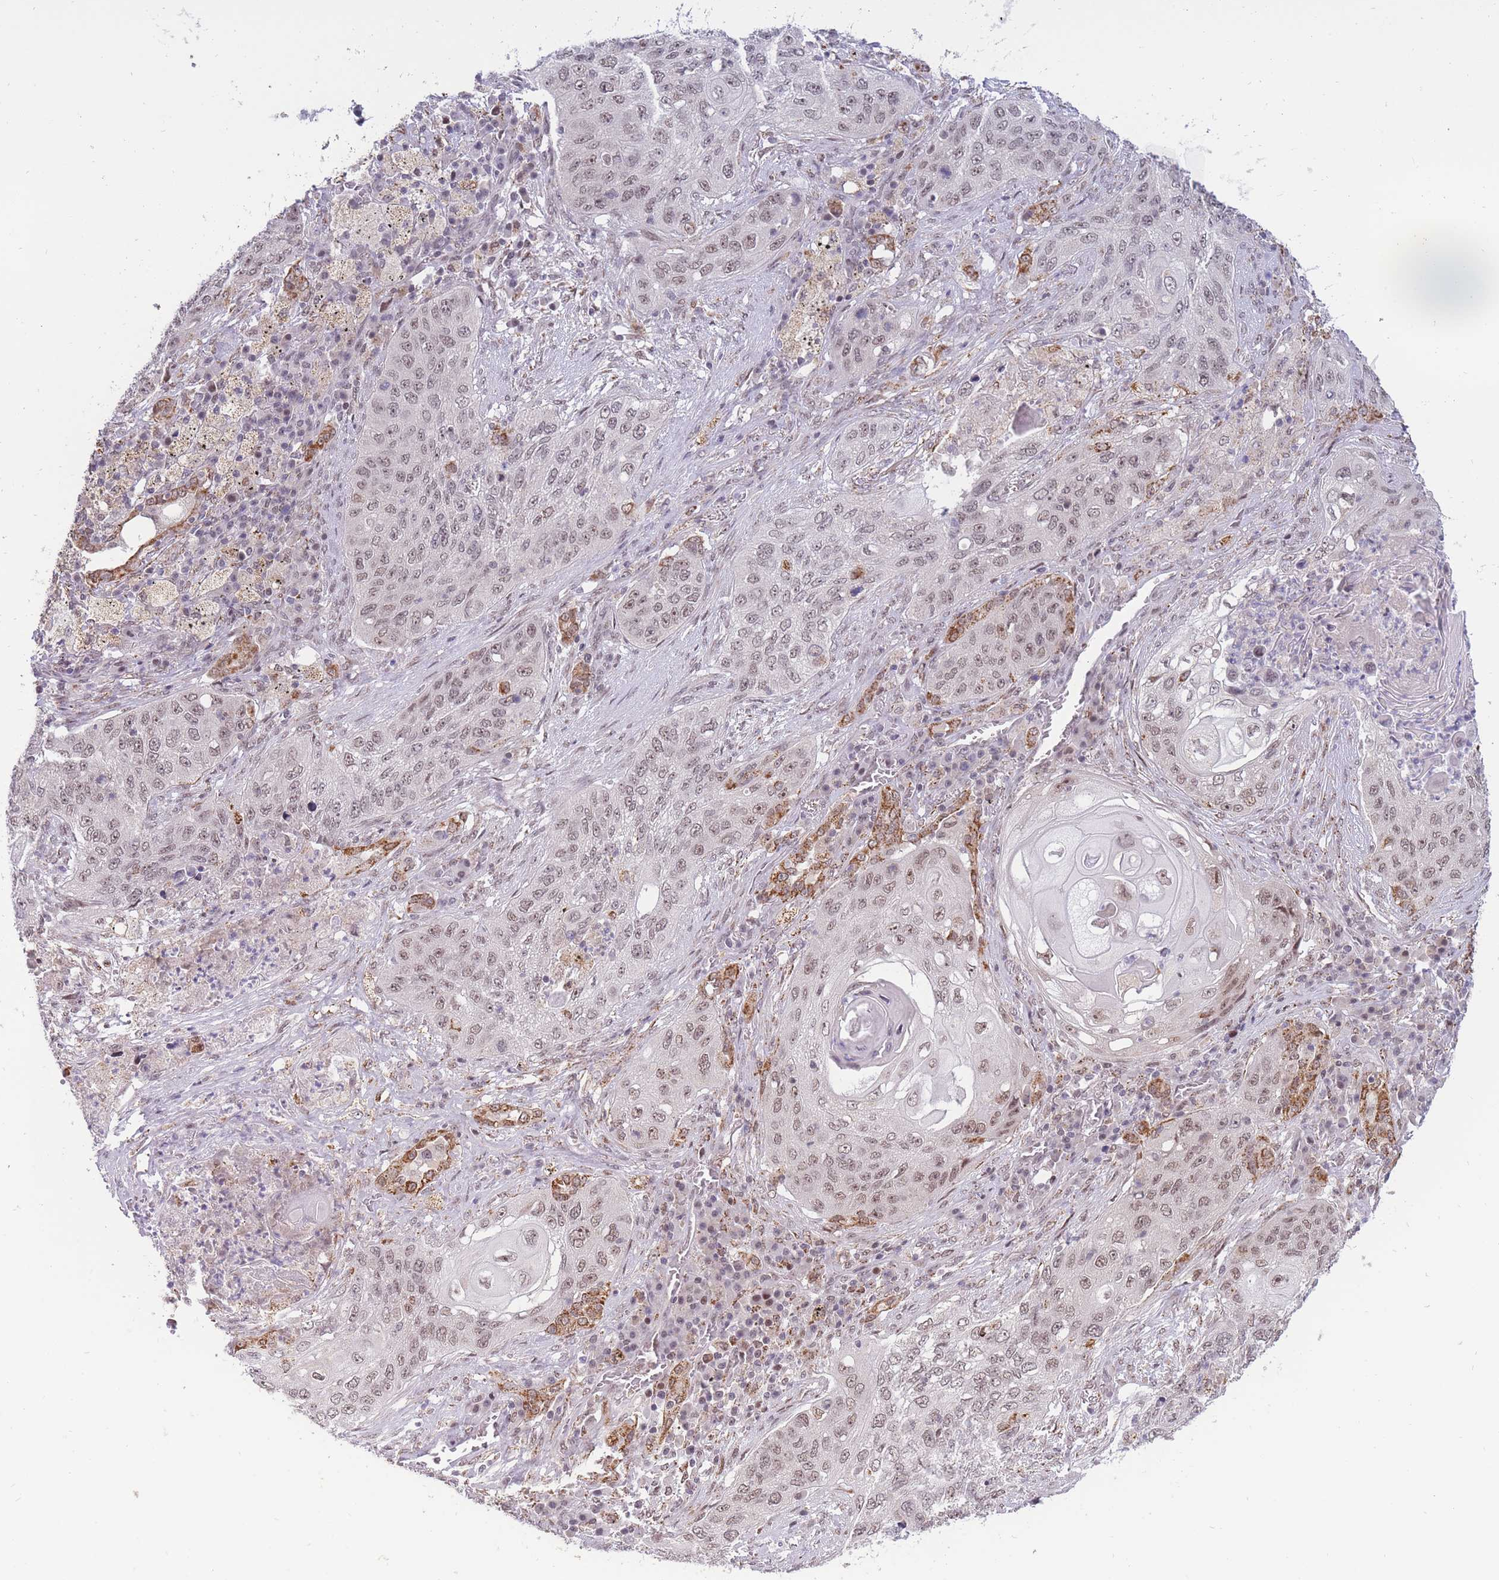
{"staining": {"intensity": "weak", "quantity": ">75%", "location": "nuclear"}, "tissue": "lung cancer", "cell_type": "Tumor cells", "image_type": "cancer", "snomed": [{"axis": "morphology", "description": "Squamous cell carcinoma, NOS"}, {"axis": "topography", "description": "Lung"}], "caption": "Human squamous cell carcinoma (lung) stained for a protein (brown) exhibits weak nuclear positive expression in approximately >75% of tumor cells.", "gene": "TARBP2", "patient": {"sex": "female", "age": 63}}